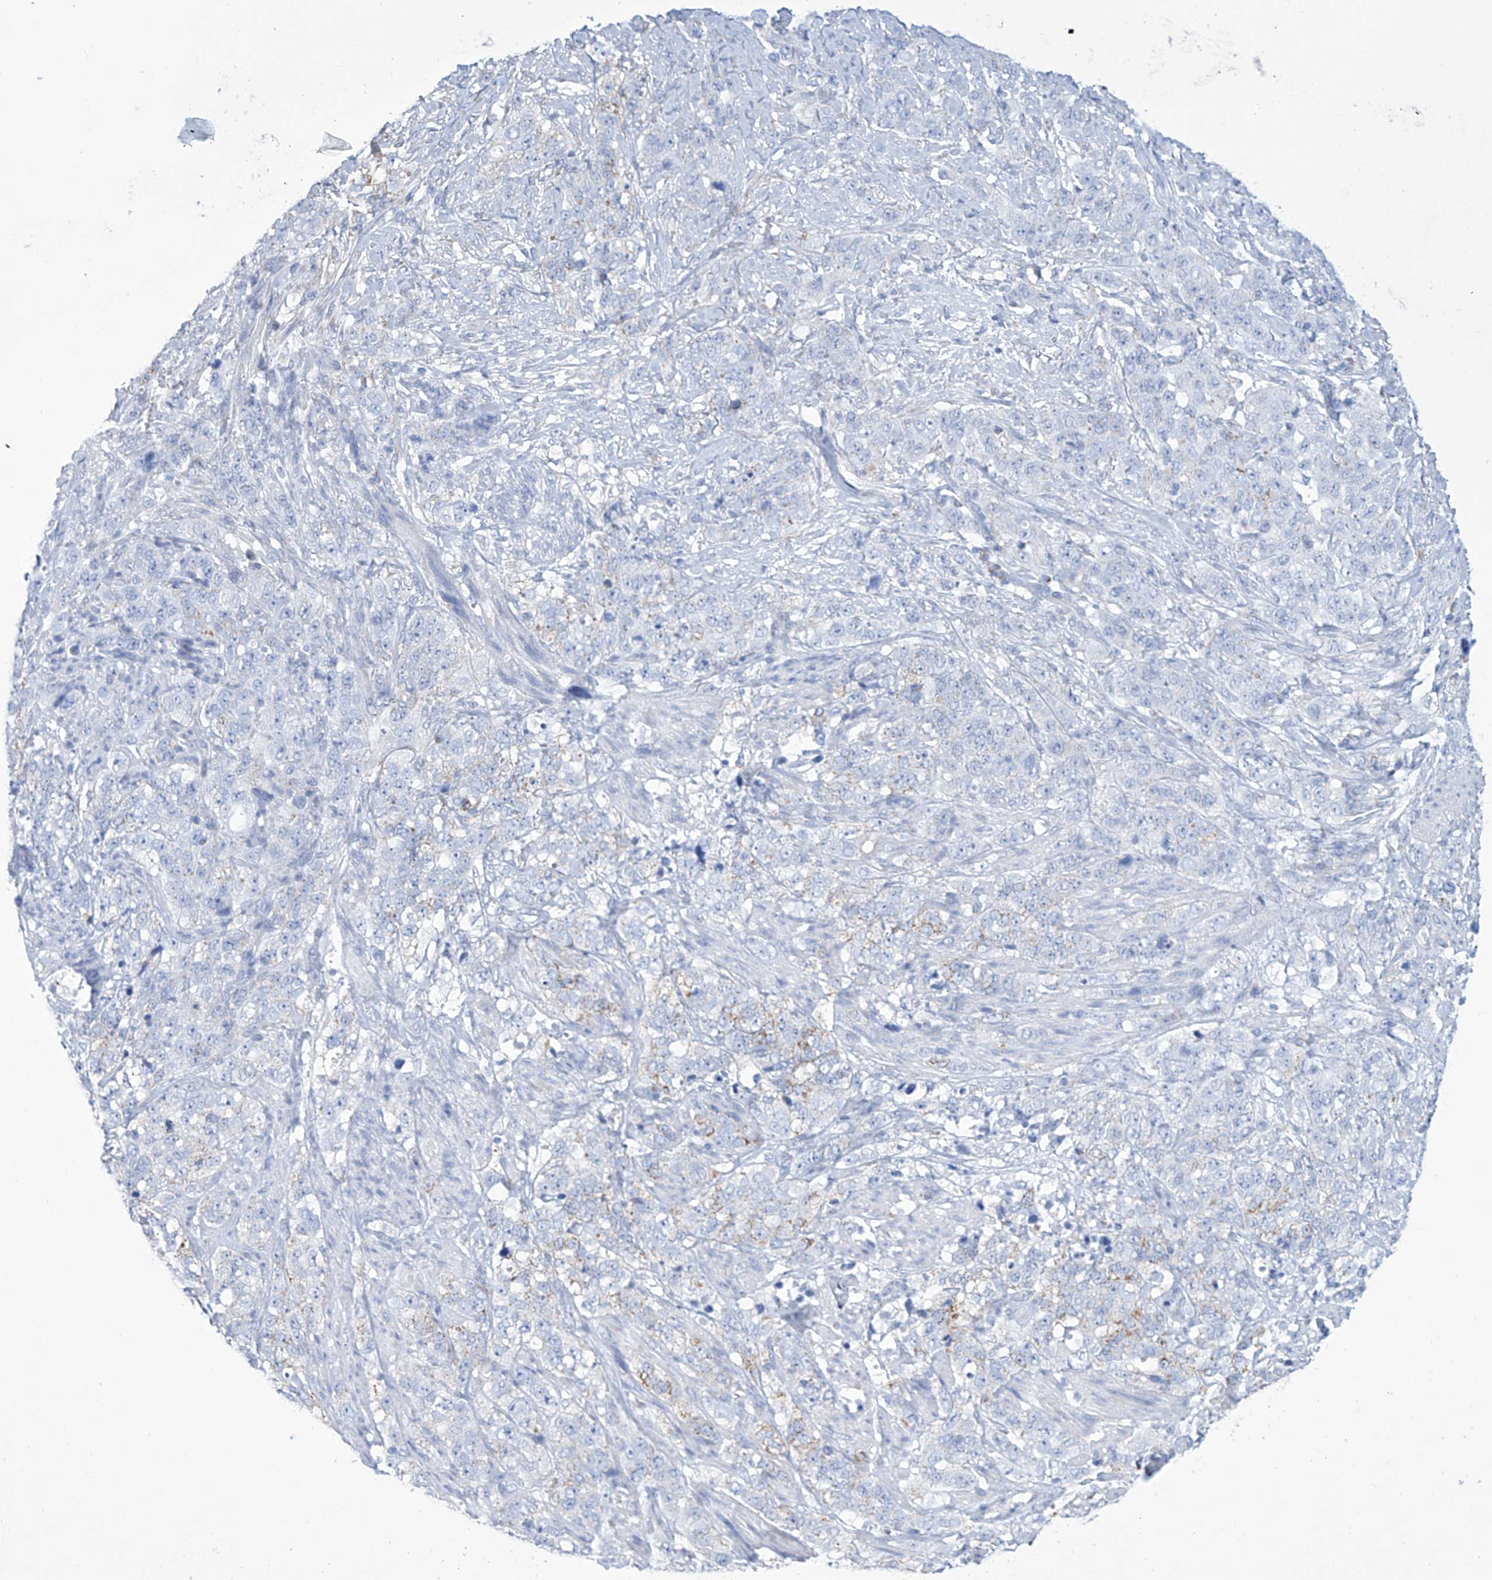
{"staining": {"intensity": "weak", "quantity": "<25%", "location": "cytoplasmic/membranous"}, "tissue": "stomach cancer", "cell_type": "Tumor cells", "image_type": "cancer", "snomed": [{"axis": "morphology", "description": "Adenocarcinoma, NOS"}, {"axis": "topography", "description": "Stomach"}], "caption": "High power microscopy image of an immunohistochemistry micrograph of stomach cancer, revealing no significant expression in tumor cells.", "gene": "ALDH6A1", "patient": {"sex": "male", "age": 48}}